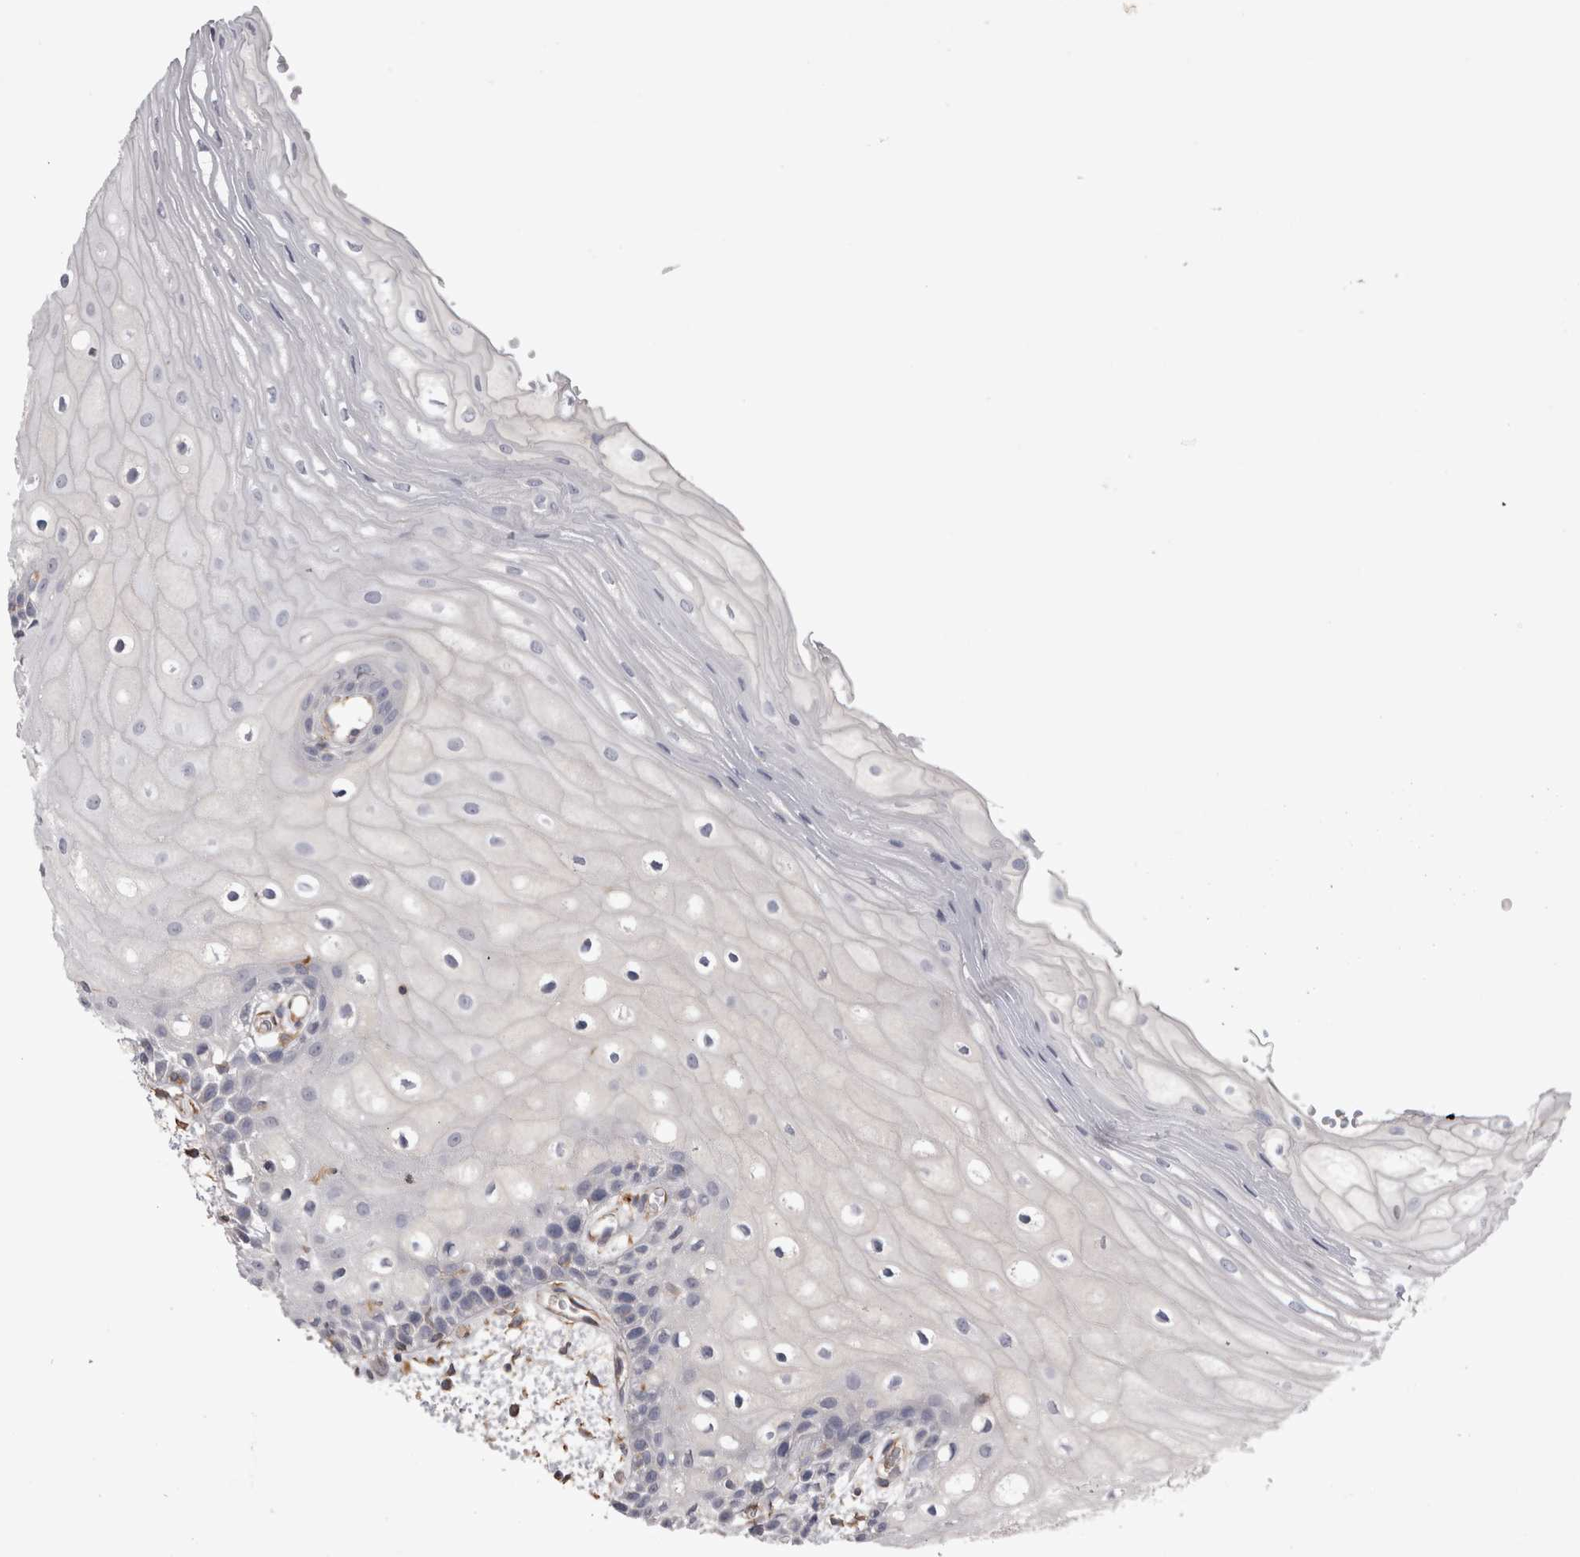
{"staining": {"intensity": "negative", "quantity": "none", "location": "none"}, "tissue": "oral mucosa", "cell_type": "Squamous epithelial cells", "image_type": "normal", "snomed": [{"axis": "morphology", "description": "Normal tissue, NOS"}, {"axis": "topography", "description": "Oral tissue"}], "caption": "DAB immunohistochemical staining of unremarkable oral mucosa demonstrates no significant positivity in squamous epithelial cells.", "gene": "STRADB", "patient": {"sex": "male", "age": 52}}